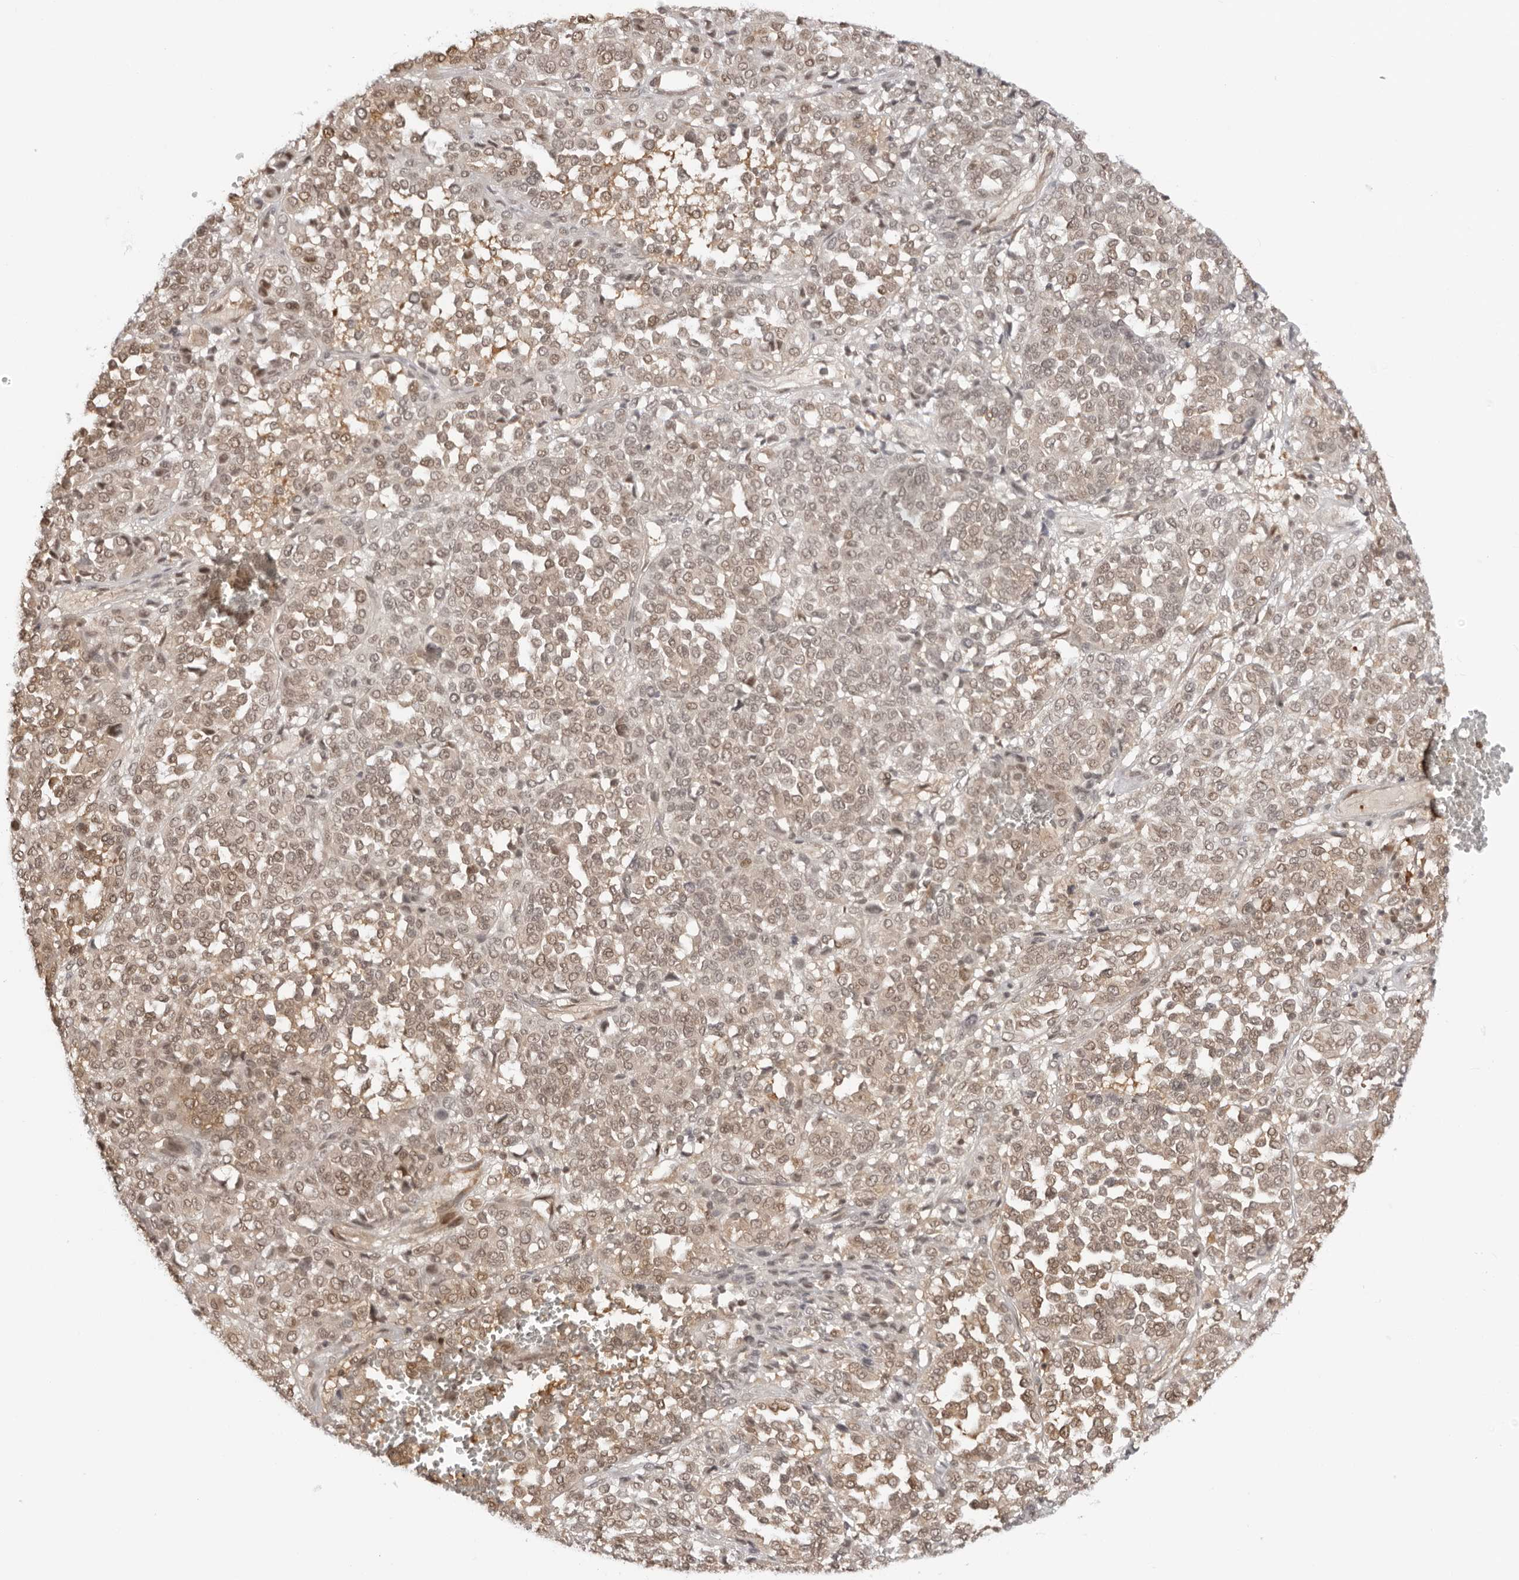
{"staining": {"intensity": "weak", "quantity": "25%-75%", "location": "cytoplasmic/membranous,nuclear"}, "tissue": "melanoma", "cell_type": "Tumor cells", "image_type": "cancer", "snomed": [{"axis": "morphology", "description": "Malignant melanoma, Metastatic site"}, {"axis": "topography", "description": "Pancreas"}], "caption": "This histopathology image demonstrates immunohistochemistry staining of human malignant melanoma (metastatic site), with low weak cytoplasmic/membranous and nuclear staining in approximately 25%-75% of tumor cells.", "gene": "RNF146", "patient": {"sex": "female", "age": 30}}